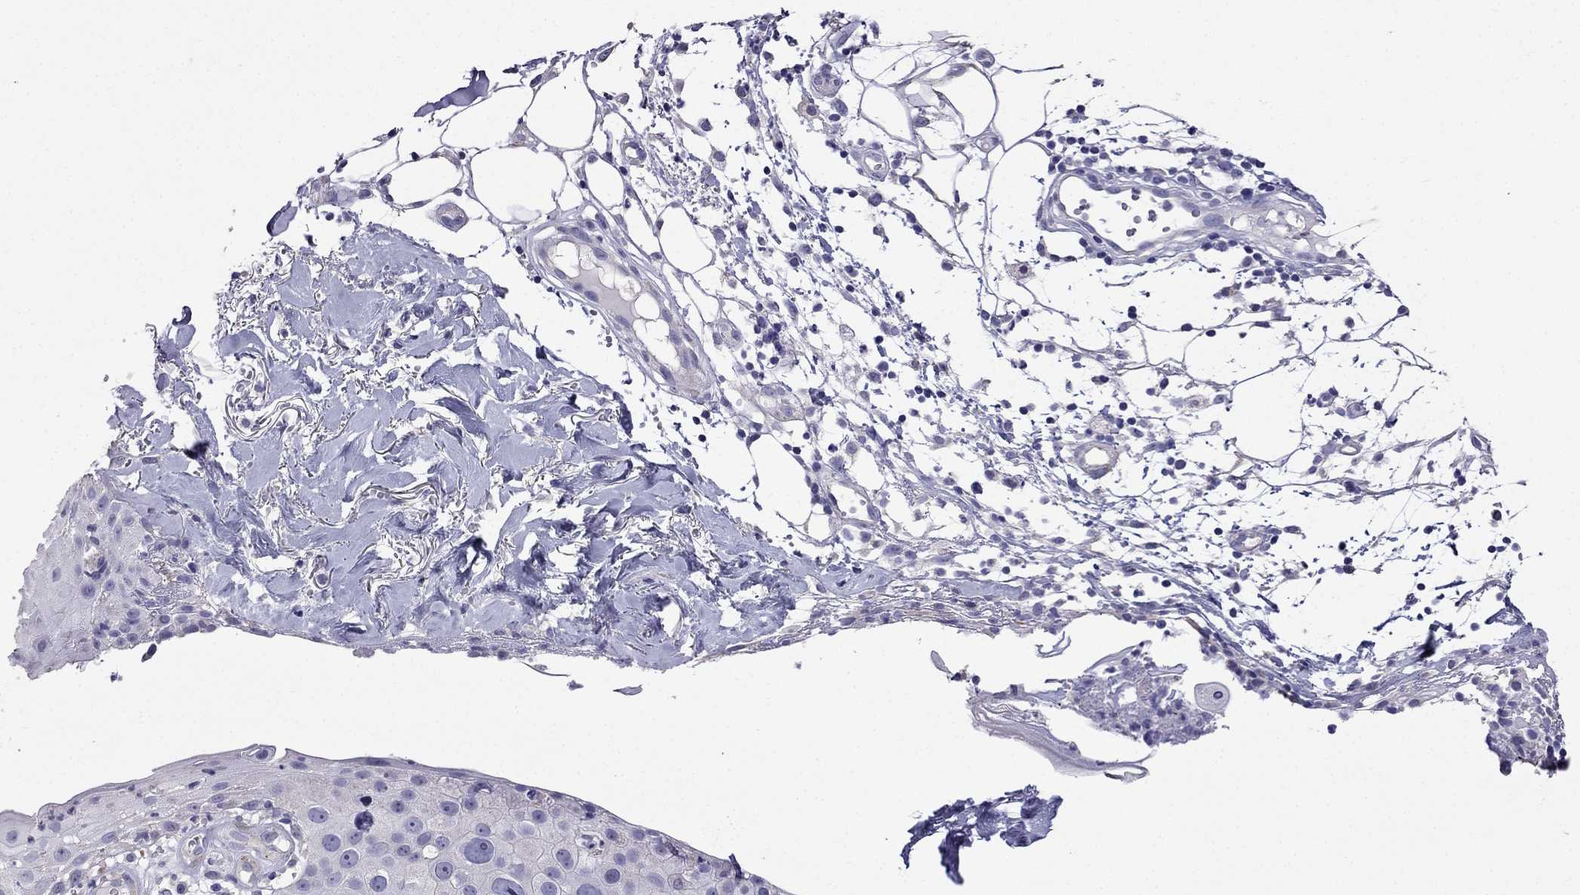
{"staining": {"intensity": "negative", "quantity": "none", "location": "none"}, "tissue": "skin cancer", "cell_type": "Tumor cells", "image_type": "cancer", "snomed": [{"axis": "morphology", "description": "Squamous cell carcinoma, NOS"}, {"axis": "topography", "description": "Skin"}], "caption": "DAB immunohistochemical staining of human skin cancer (squamous cell carcinoma) shows no significant positivity in tumor cells.", "gene": "AK5", "patient": {"sex": "male", "age": 71}}